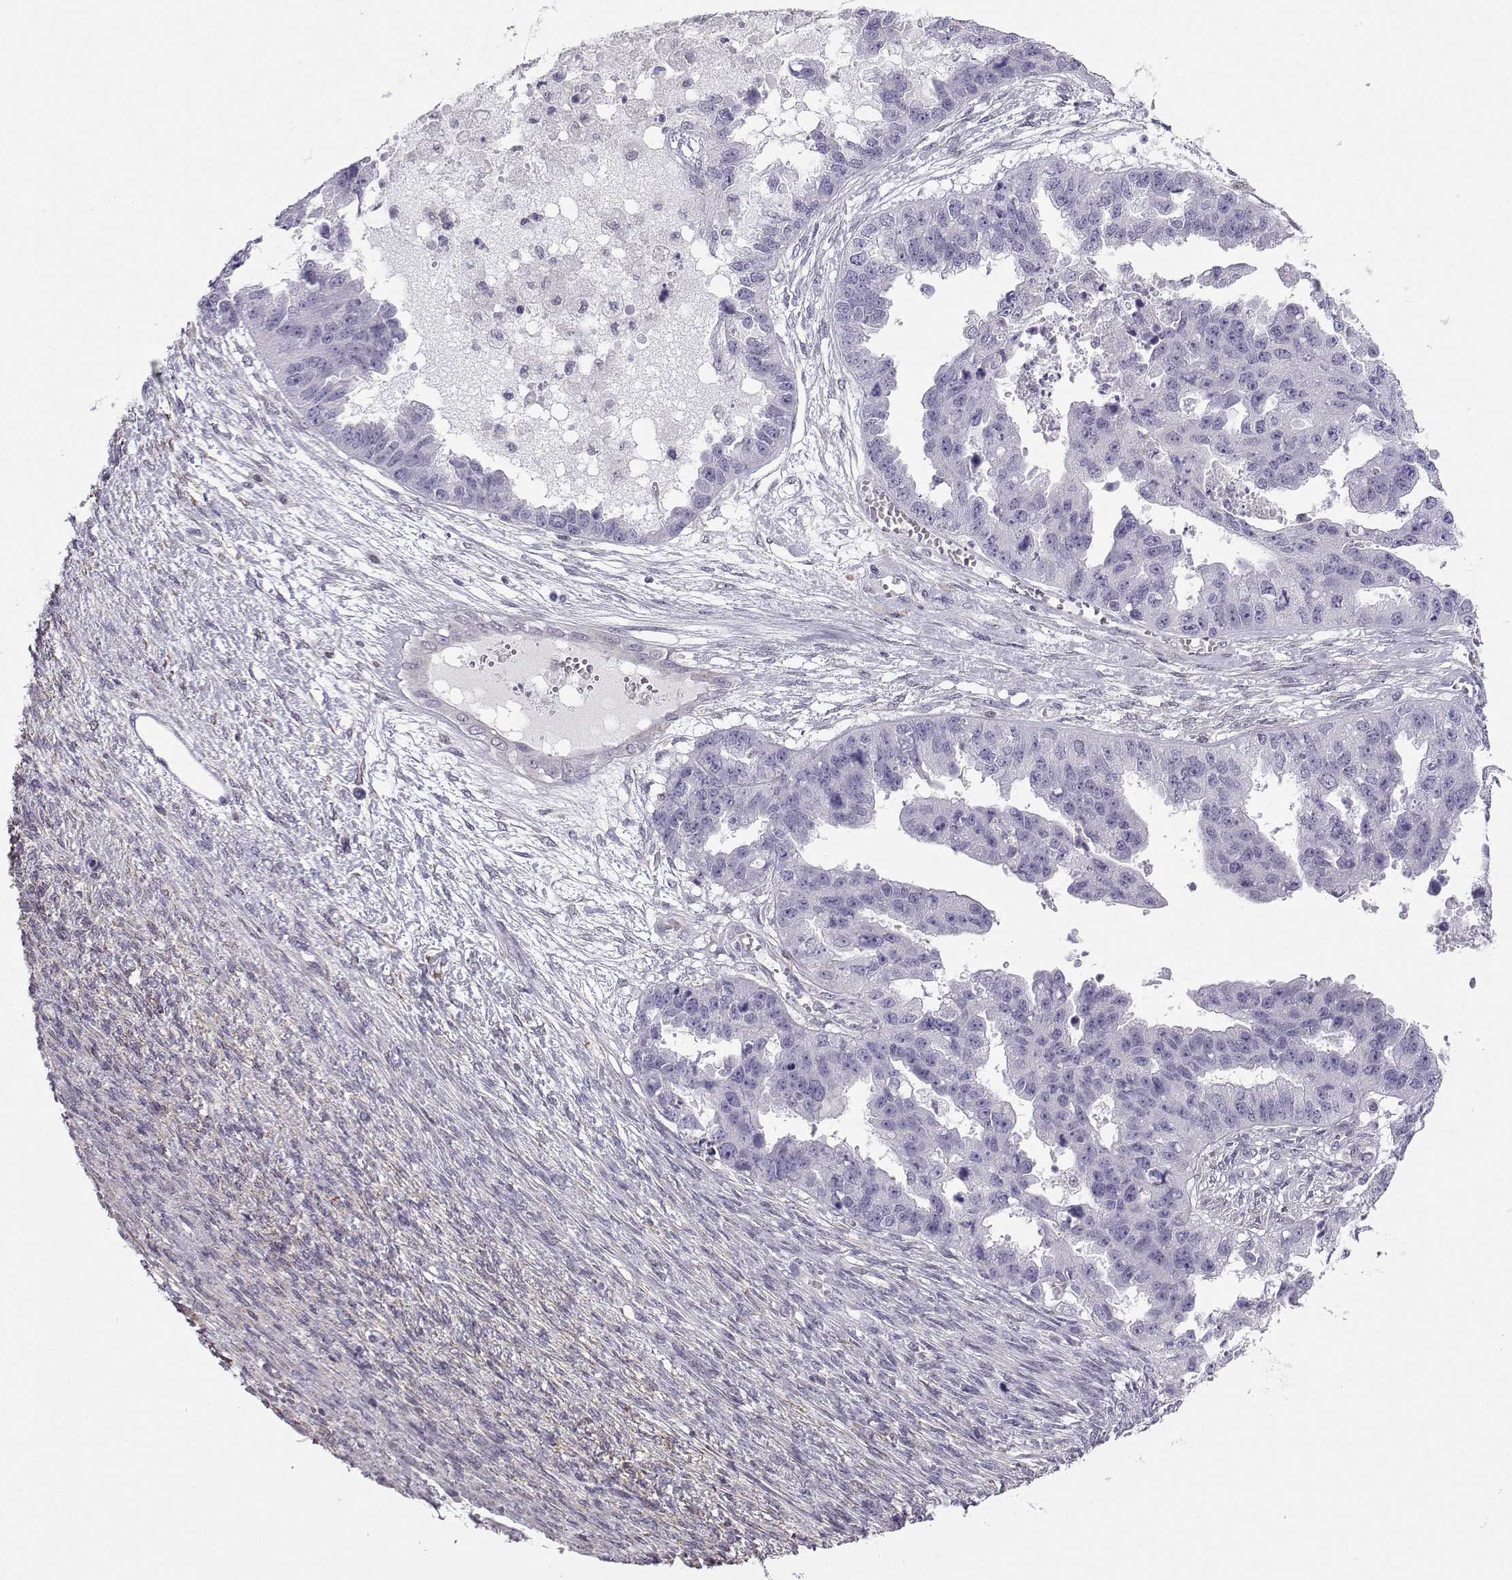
{"staining": {"intensity": "negative", "quantity": "none", "location": "none"}, "tissue": "ovarian cancer", "cell_type": "Tumor cells", "image_type": "cancer", "snomed": [{"axis": "morphology", "description": "Cystadenocarcinoma, serous, NOS"}, {"axis": "topography", "description": "Ovary"}], "caption": "The photomicrograph shows no staining of tumor cells in ovarian cancer. (Immunohistochemistry (ihc), brightfield microscopy, high magnification).", "gene": "DCLK3", "patient": {"sex": "female", "age": 58}}